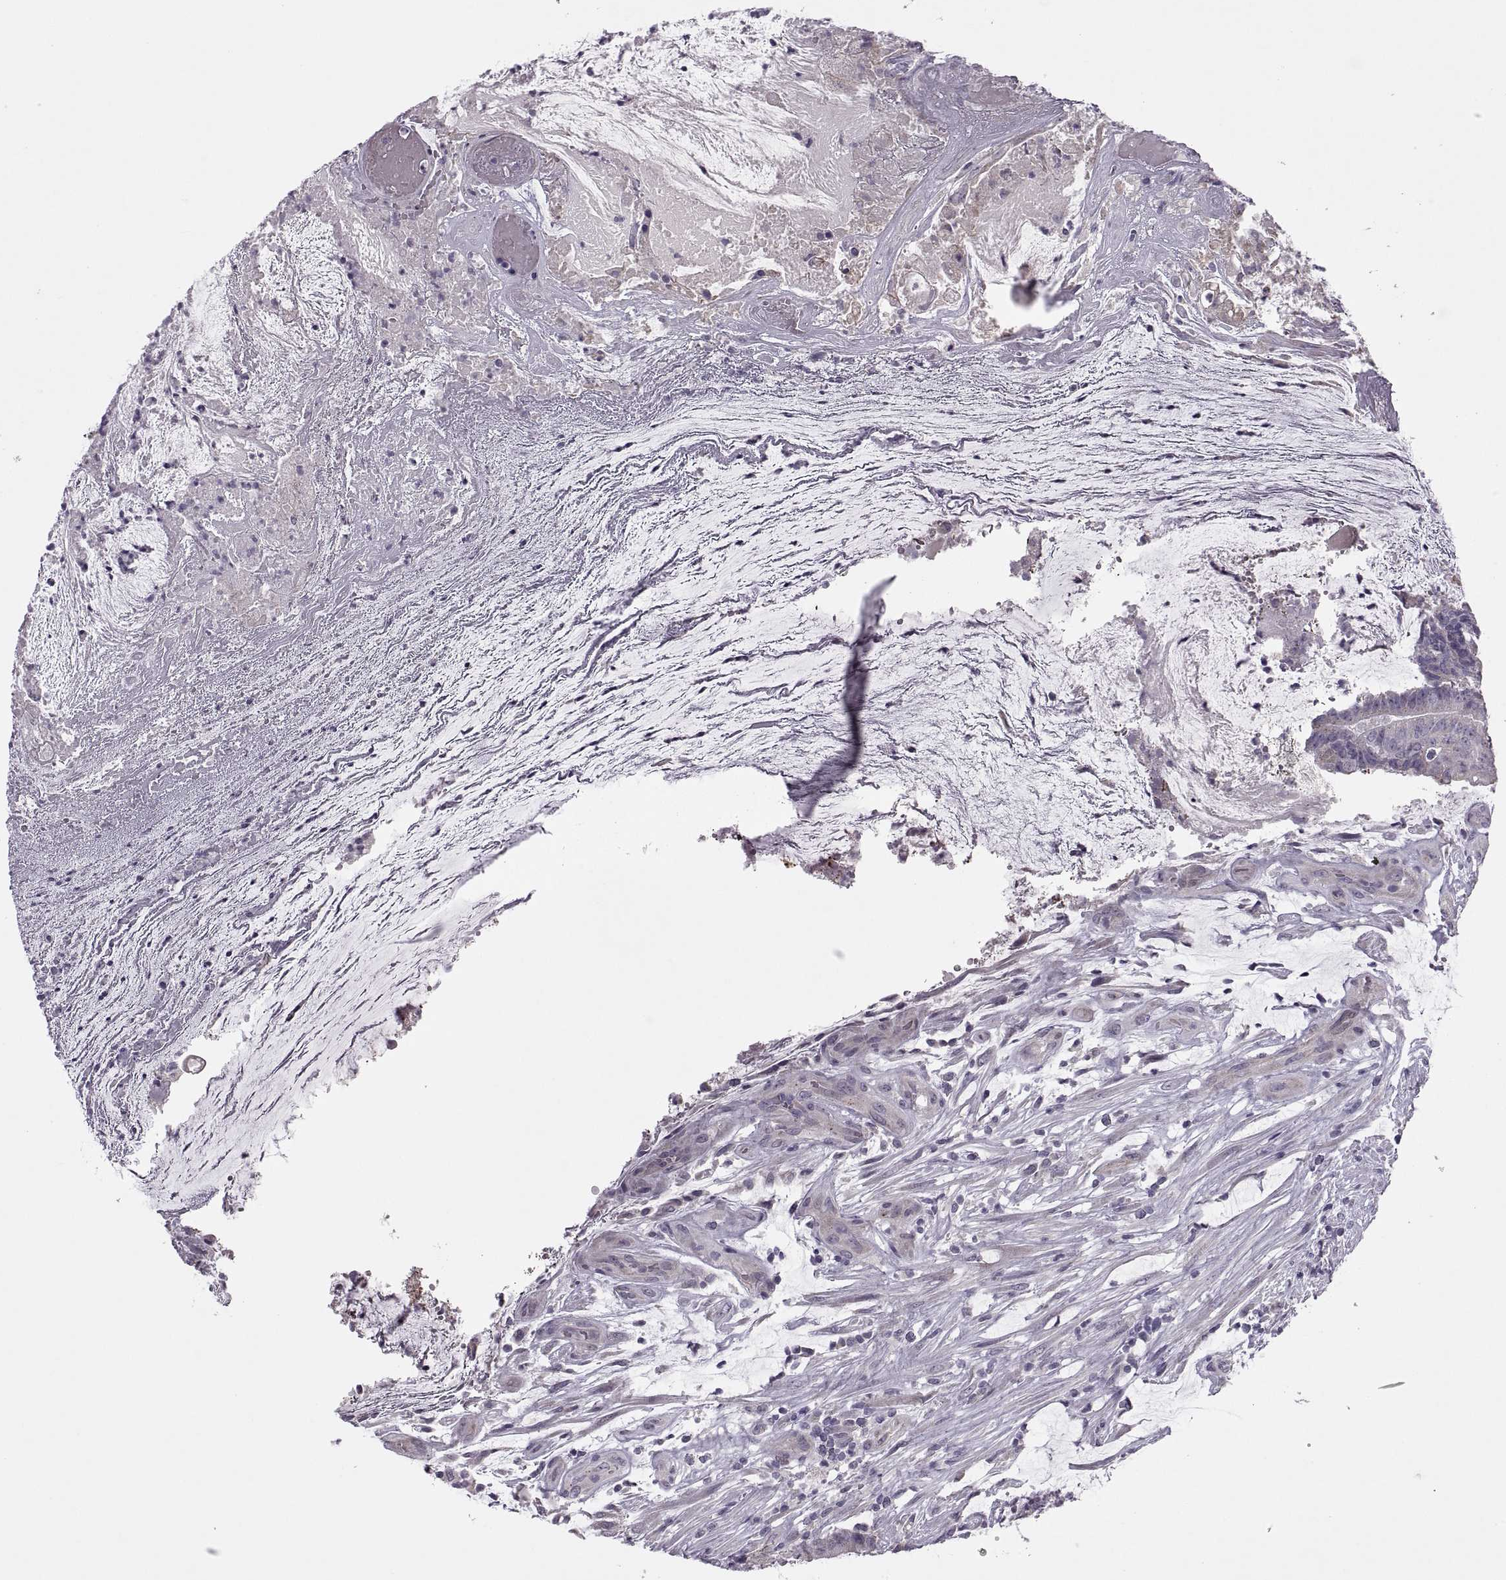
{"staining": {"intensity": "negative", "quantity": "none", "location": "none"}, "tissue": "colorectal cancer", "cell_type": "Tumor cells", "image_type": "cancer", "snomed": [{"axis": "morphology", "description": "Adenocarcinoma, NOS"}, {"axis": "topography", "description": "Colon"}], "caption": "Tumor cells show no significant protein staining in colorectal cancer.", "gene": "RIPK4", "patient": {"sex": "female", "age": 43}}